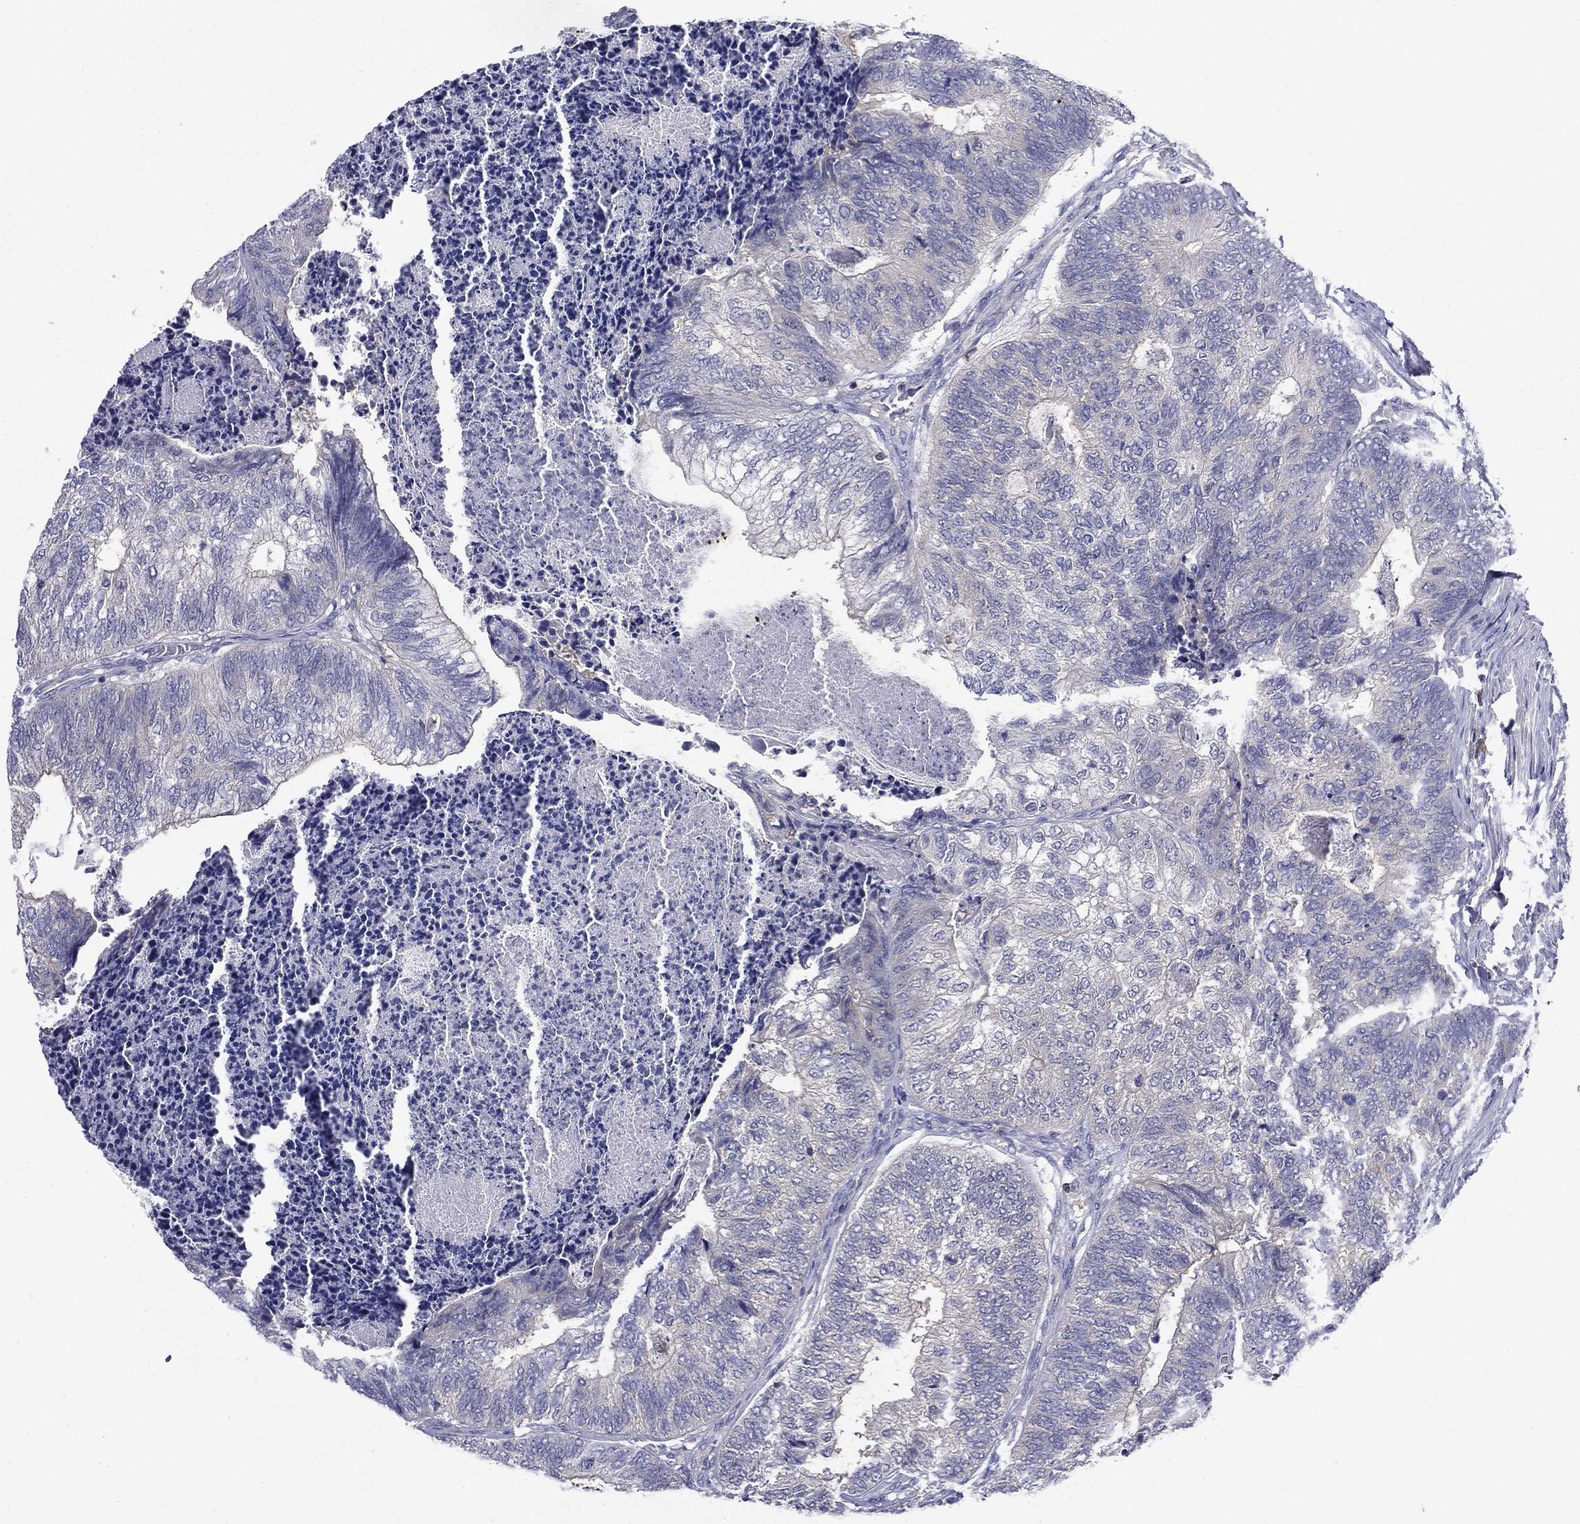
{"staining": {"intensity": "negative", "quantity": "none", "location": "none"}, "tissue": "colorectal cancer", "cell_type": "Tumor cells", "image_type": "cancer", "snomed": [{"axis": "morphology", "description": "Adenocarcinoma, NOS"}, {"axis": "topography", "description": "Colon"}], "caption": "This is an immunohistochemistry image of adenocarcinoma (colorectal). There is no positivity in tumor cells.", "gene": "POU2F2", "patient": {"sex": "female", "age": 67}}